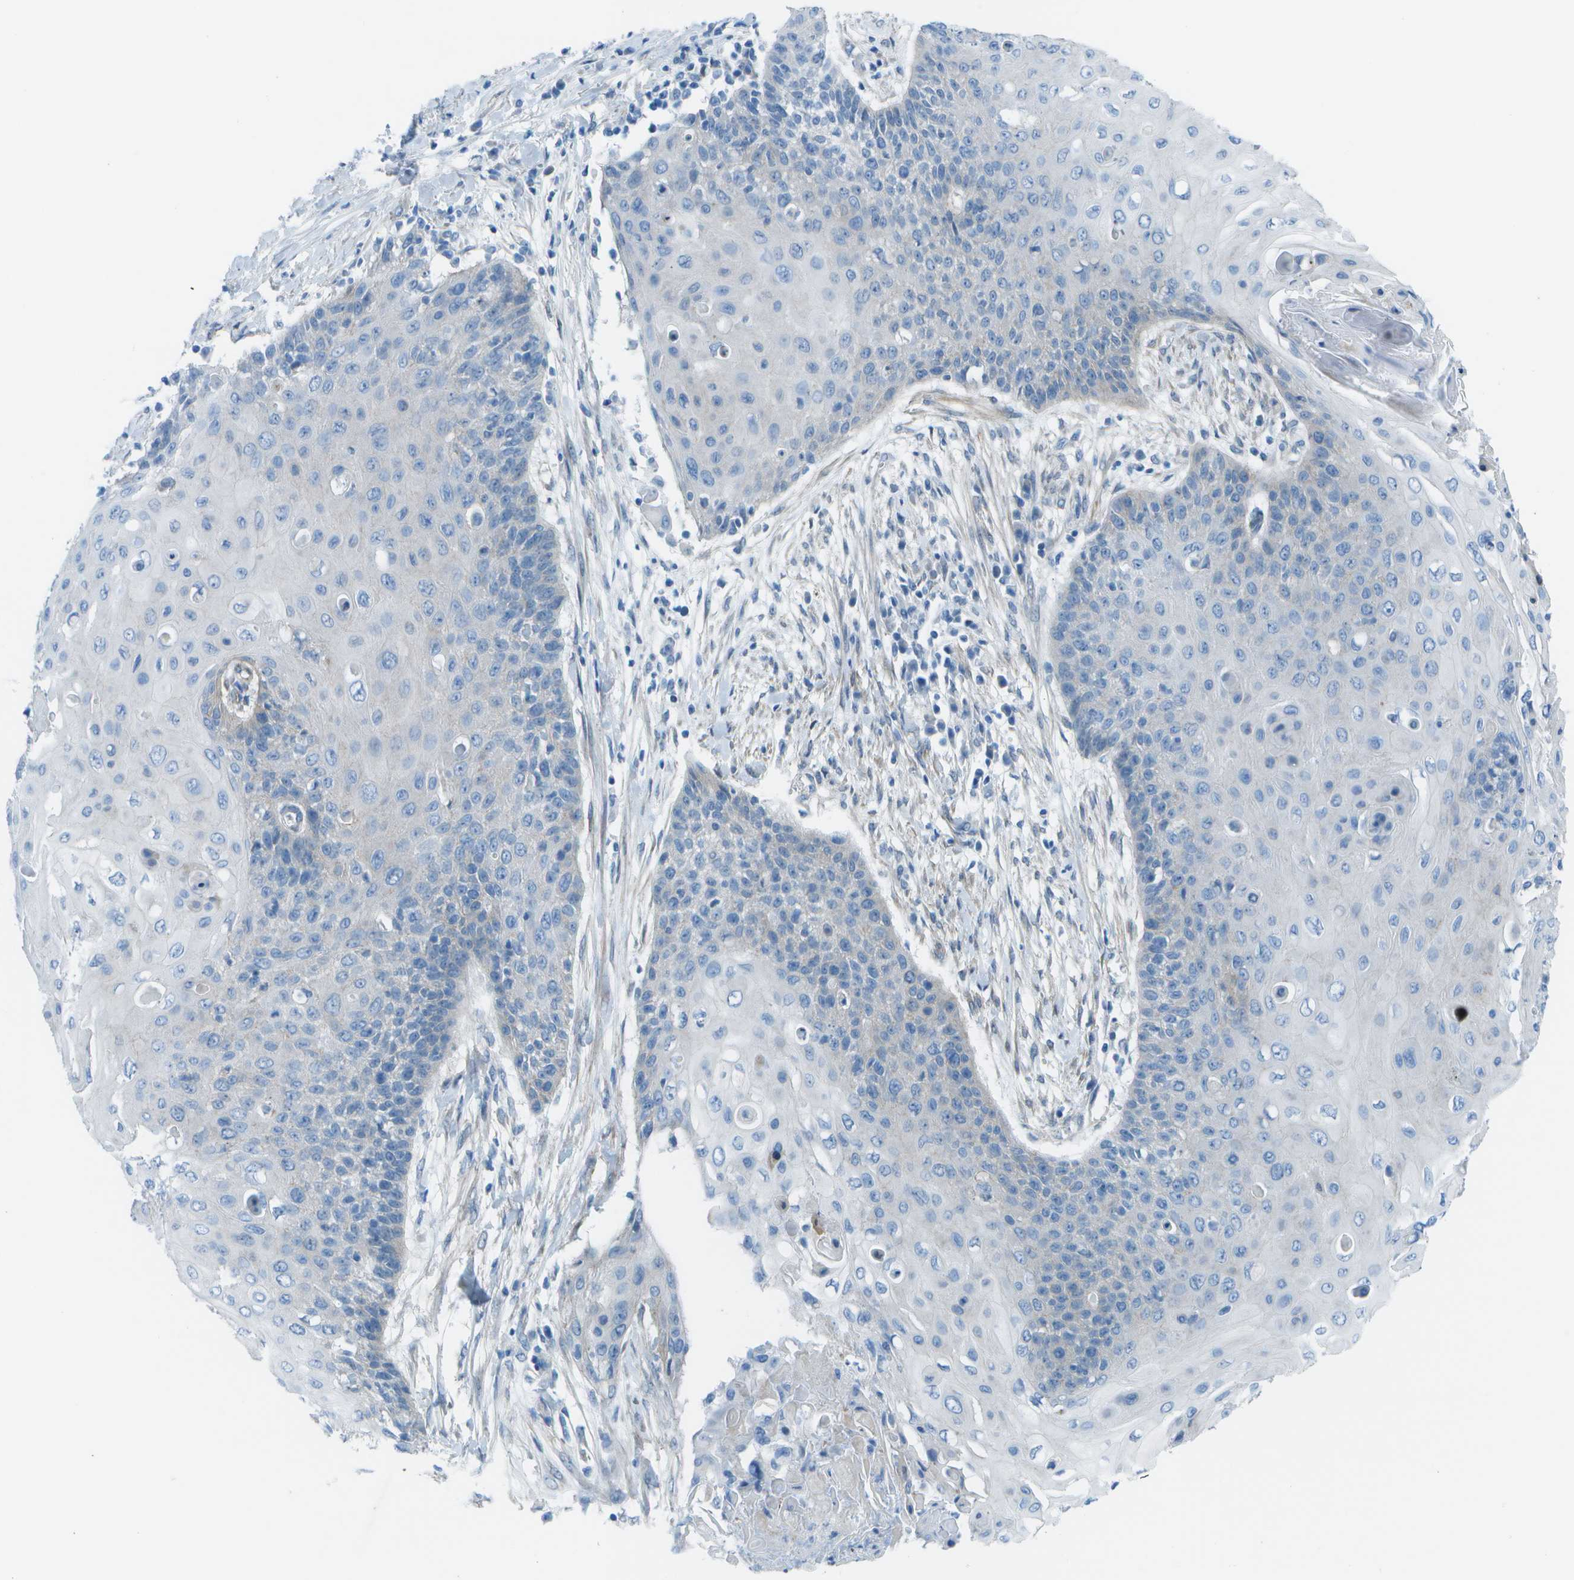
{"staining": {"intensity": "negative", "quantity": "none", "location": "none"}, "tissue": "cervical cancer", "cell_type": "Tumor cells", "image_type": "cancer", "snomed": [{"axis": "morphology", "description": "Squamous cell carcinoma, NOS"}, {"axis": "topography", "description": "Cervix"}], "caption": "This is a photomicrograph of immunohistochemistry staining of cervical squamous cell carcinoma, which shows no positivity in tumor cells. (Brightfield microscopy of DAB immunohistochemistry at high magnification).", "gene": "SORBS3", "patient": {"sex": "female", "age": 39}}